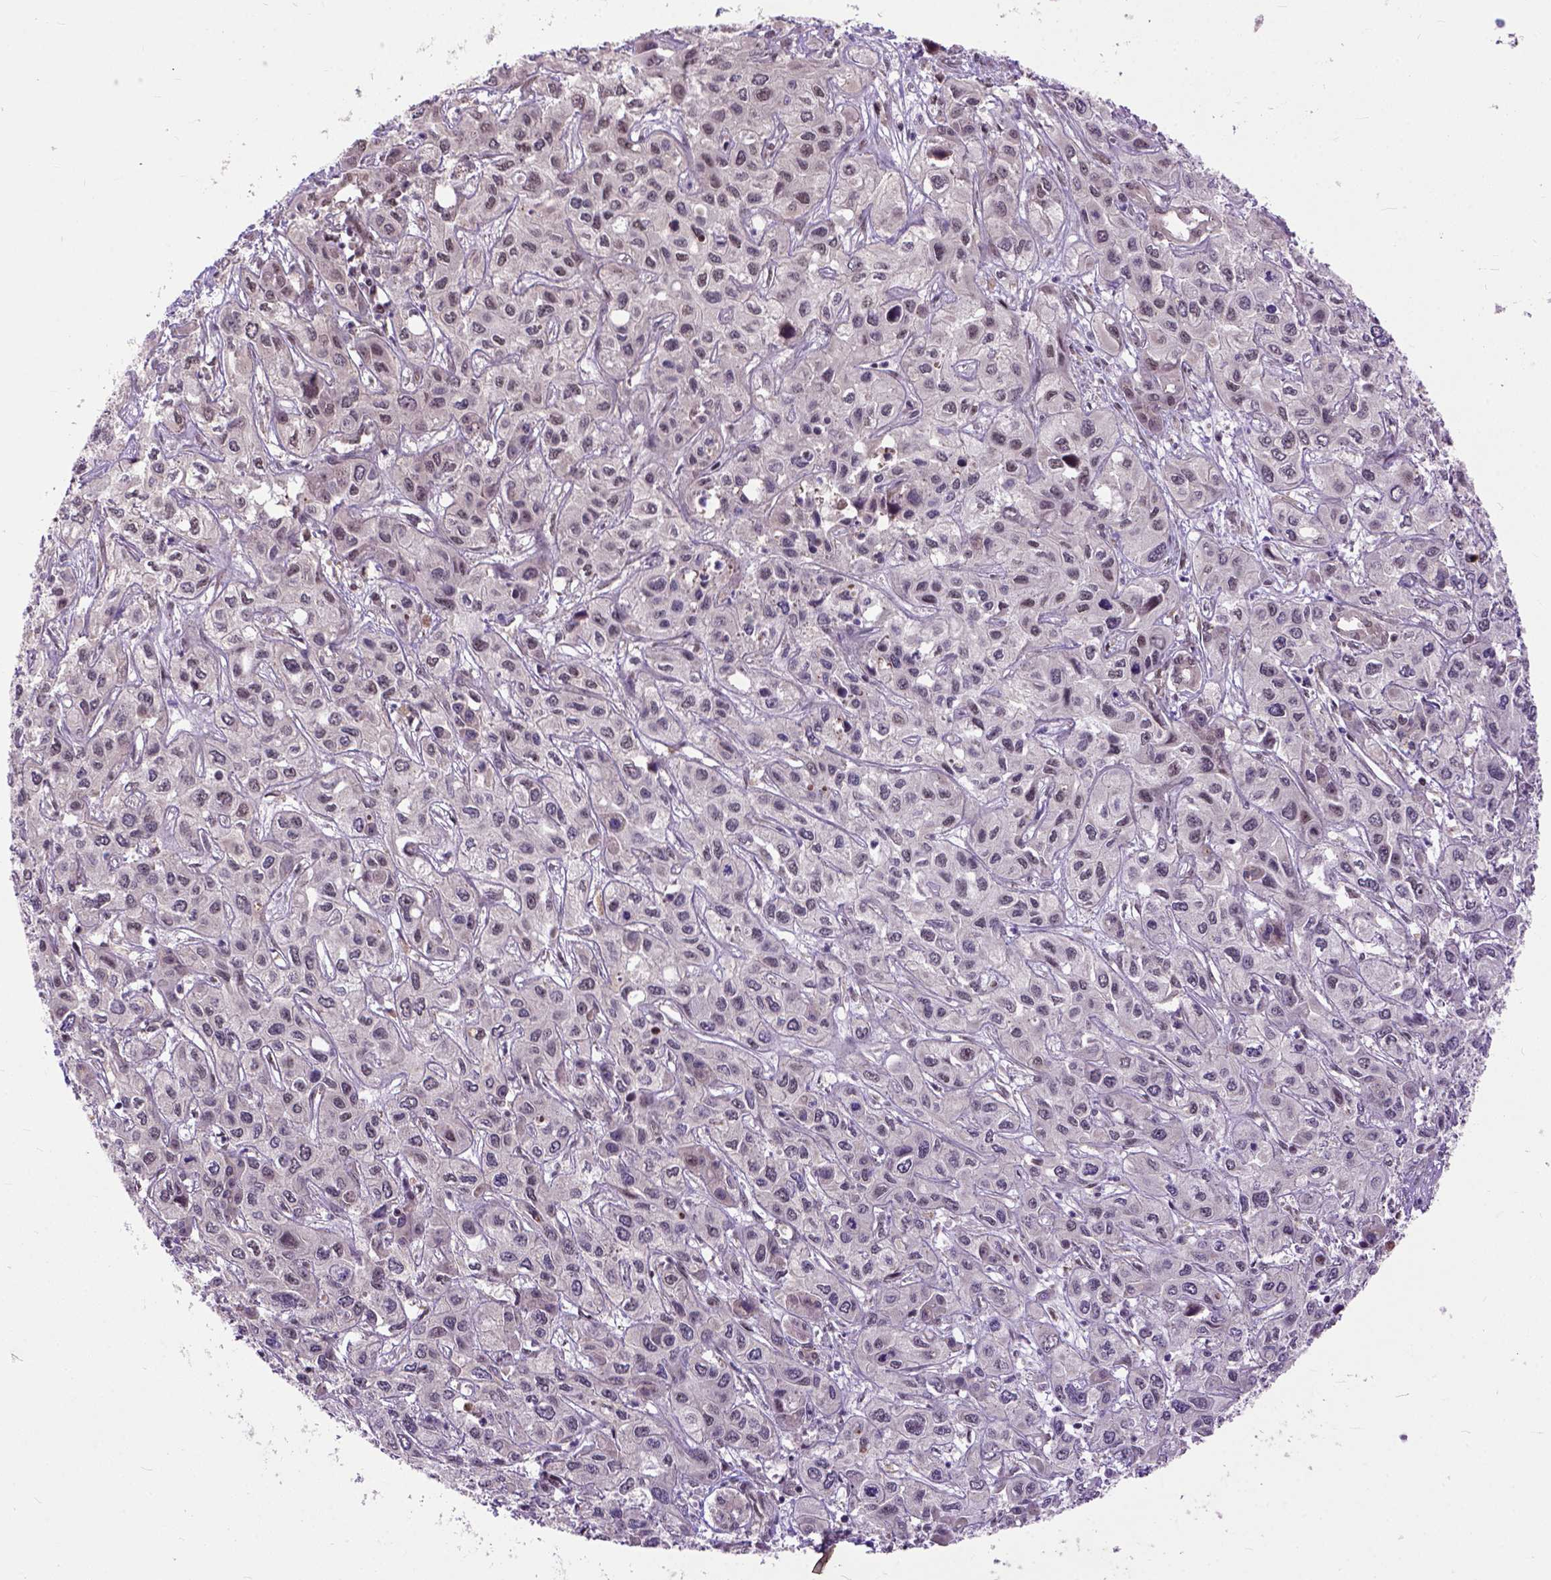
{"staining": {"intensity": "weak", "quantity": "<25%", "location": "nuclear"}, "tissue": "liver cancer", "cell_type": "Tumor cells", "image_type": "cancer", "snomed": [{"axis": "morphology", "description": "Cholangiocarcinoma"}, {"axis": "topography", "description": "Liver"}], "caption": "The histopathology image reveals no significant positivity in tumor cells of liver cancer (cholangiocarcinoma). Nuclei are stained in blue.", "gene": "ZNF630", "patient": {"sex": "female", "age": 66}}